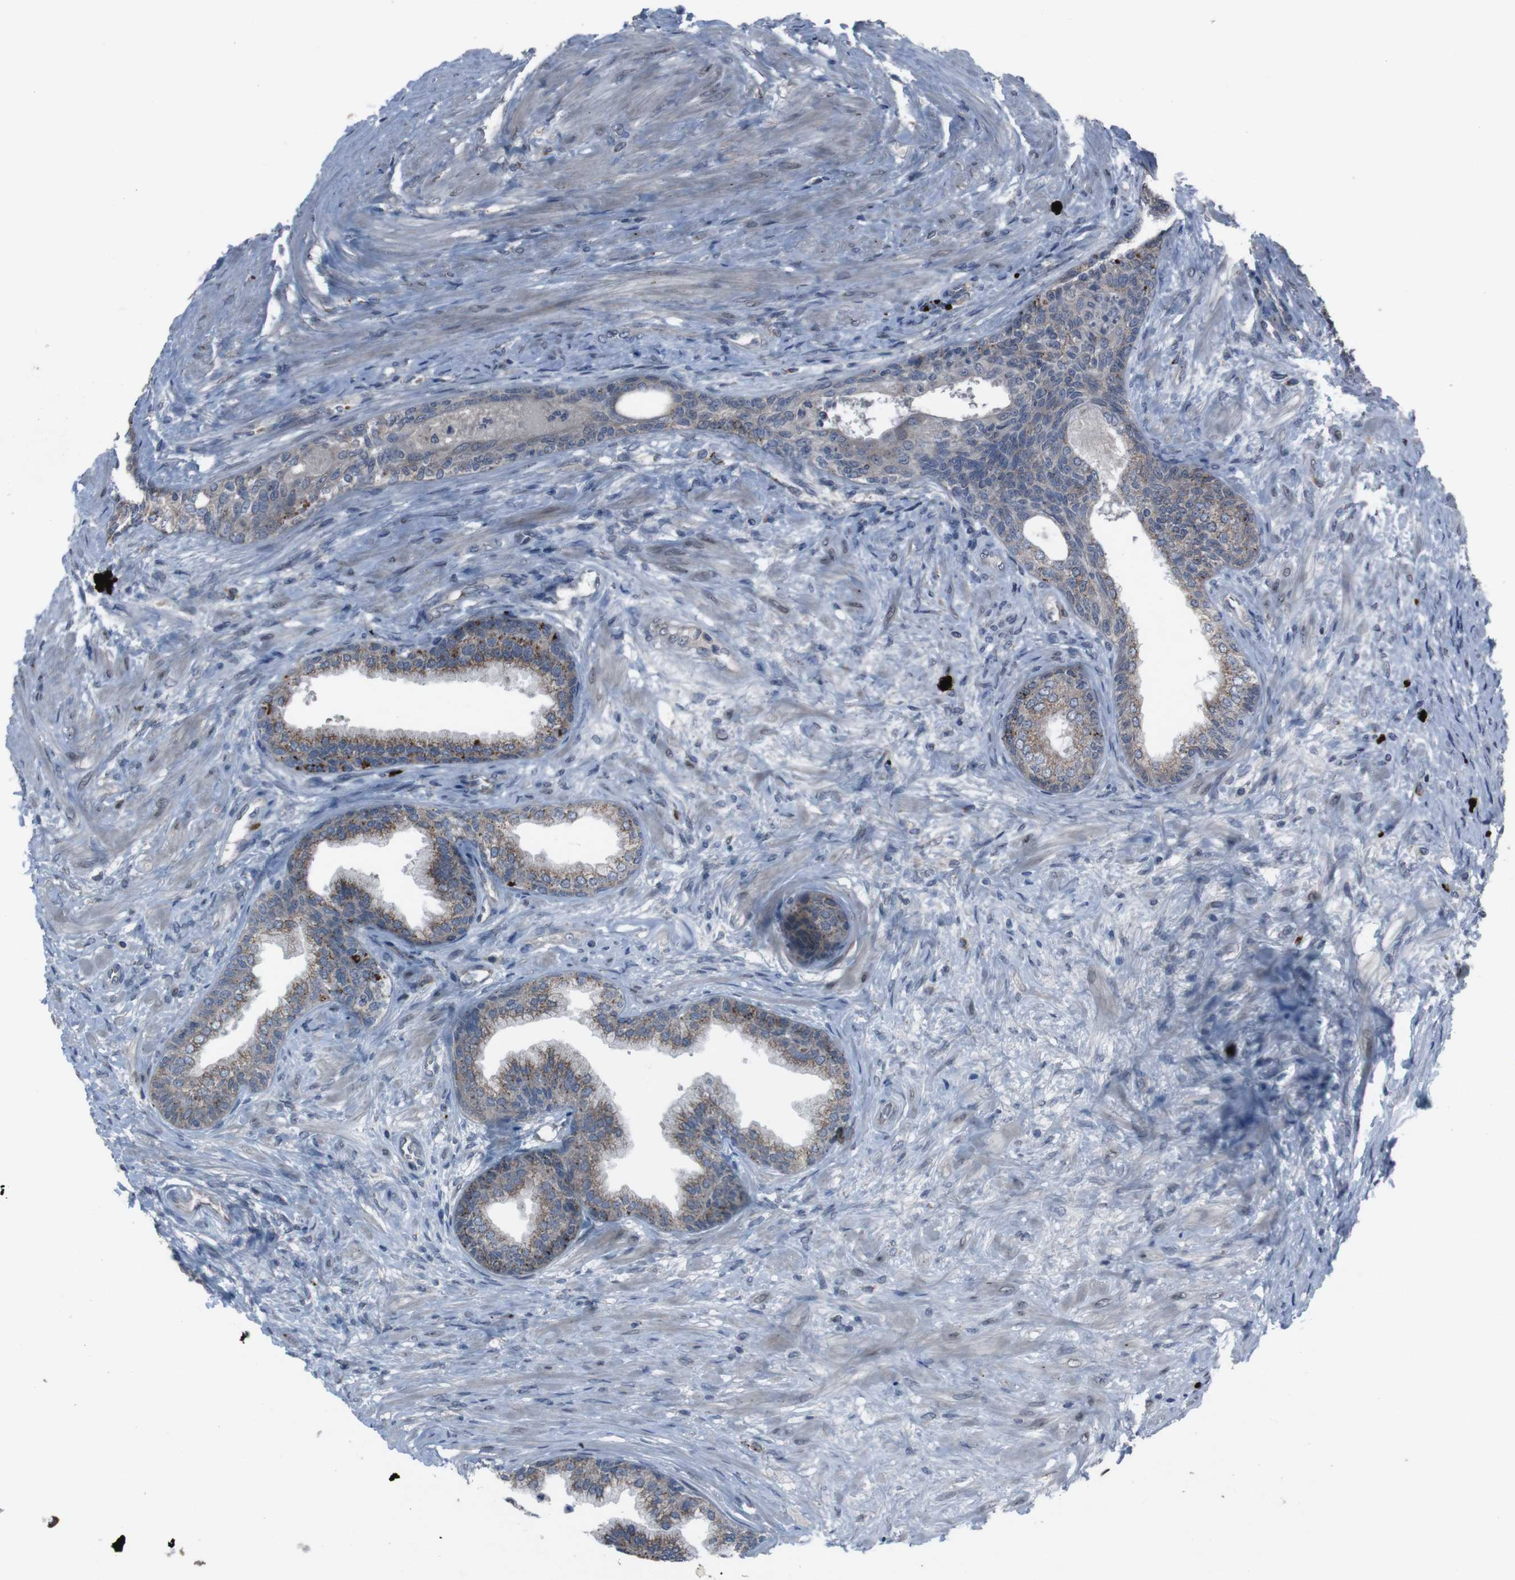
{"staining": {"intensity": "moderate", "quantity": ">75%", "location": "cytoplasmic/membranous"}, "tissue": "prostate", "cell_type": "Glandular cells", "image_type": "normal", "snomed": [{"axis": "morphology", "description": "Normal tissue, NOS"}, {"axis": "topography", "description": "Prostate"}], "caption": "Protein analysis of unremarkable prostate reveals moderate cytoplasmic/membranous expression in approximately >75% of glandular cells.", "gene": "EFNA5", "patient": {"sex": "male", "age": 76}}